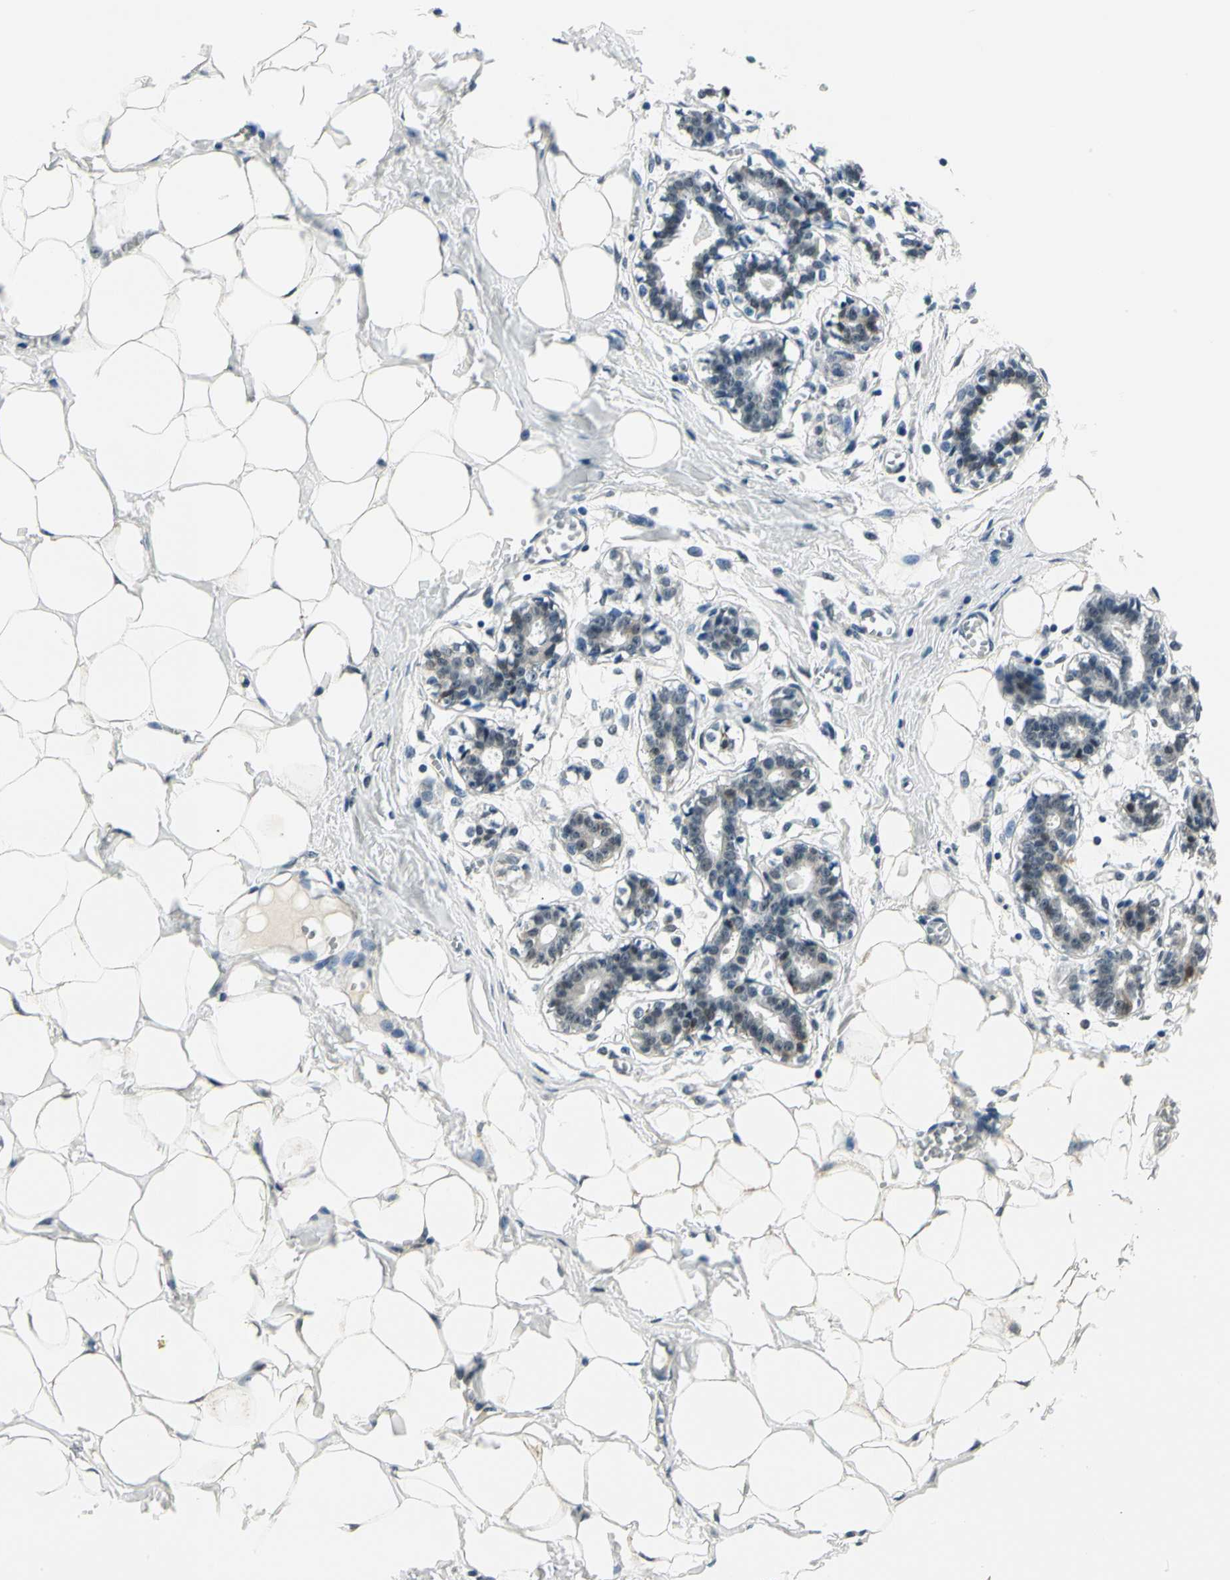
{"staining": {"intensity": "negative", "quantity": "none", "location": "none"}, "tissue": "breast", "cell_type": "Adipocytes", "image_type": "normal", "snomed": [{"axis": "morphology", "description": "Normal tissue, NOS"}, {"axis": "topography", "description": "Breast"}], "caption": "A micrograph of breast stained for a protein shows no brown staining in adipocytes. The staining is performed using DAB brown chromogen with nuclei counter-stained in using hematoxylin.", "gene": "PDK2", "patient": {"sex": "female", "age": 27}}